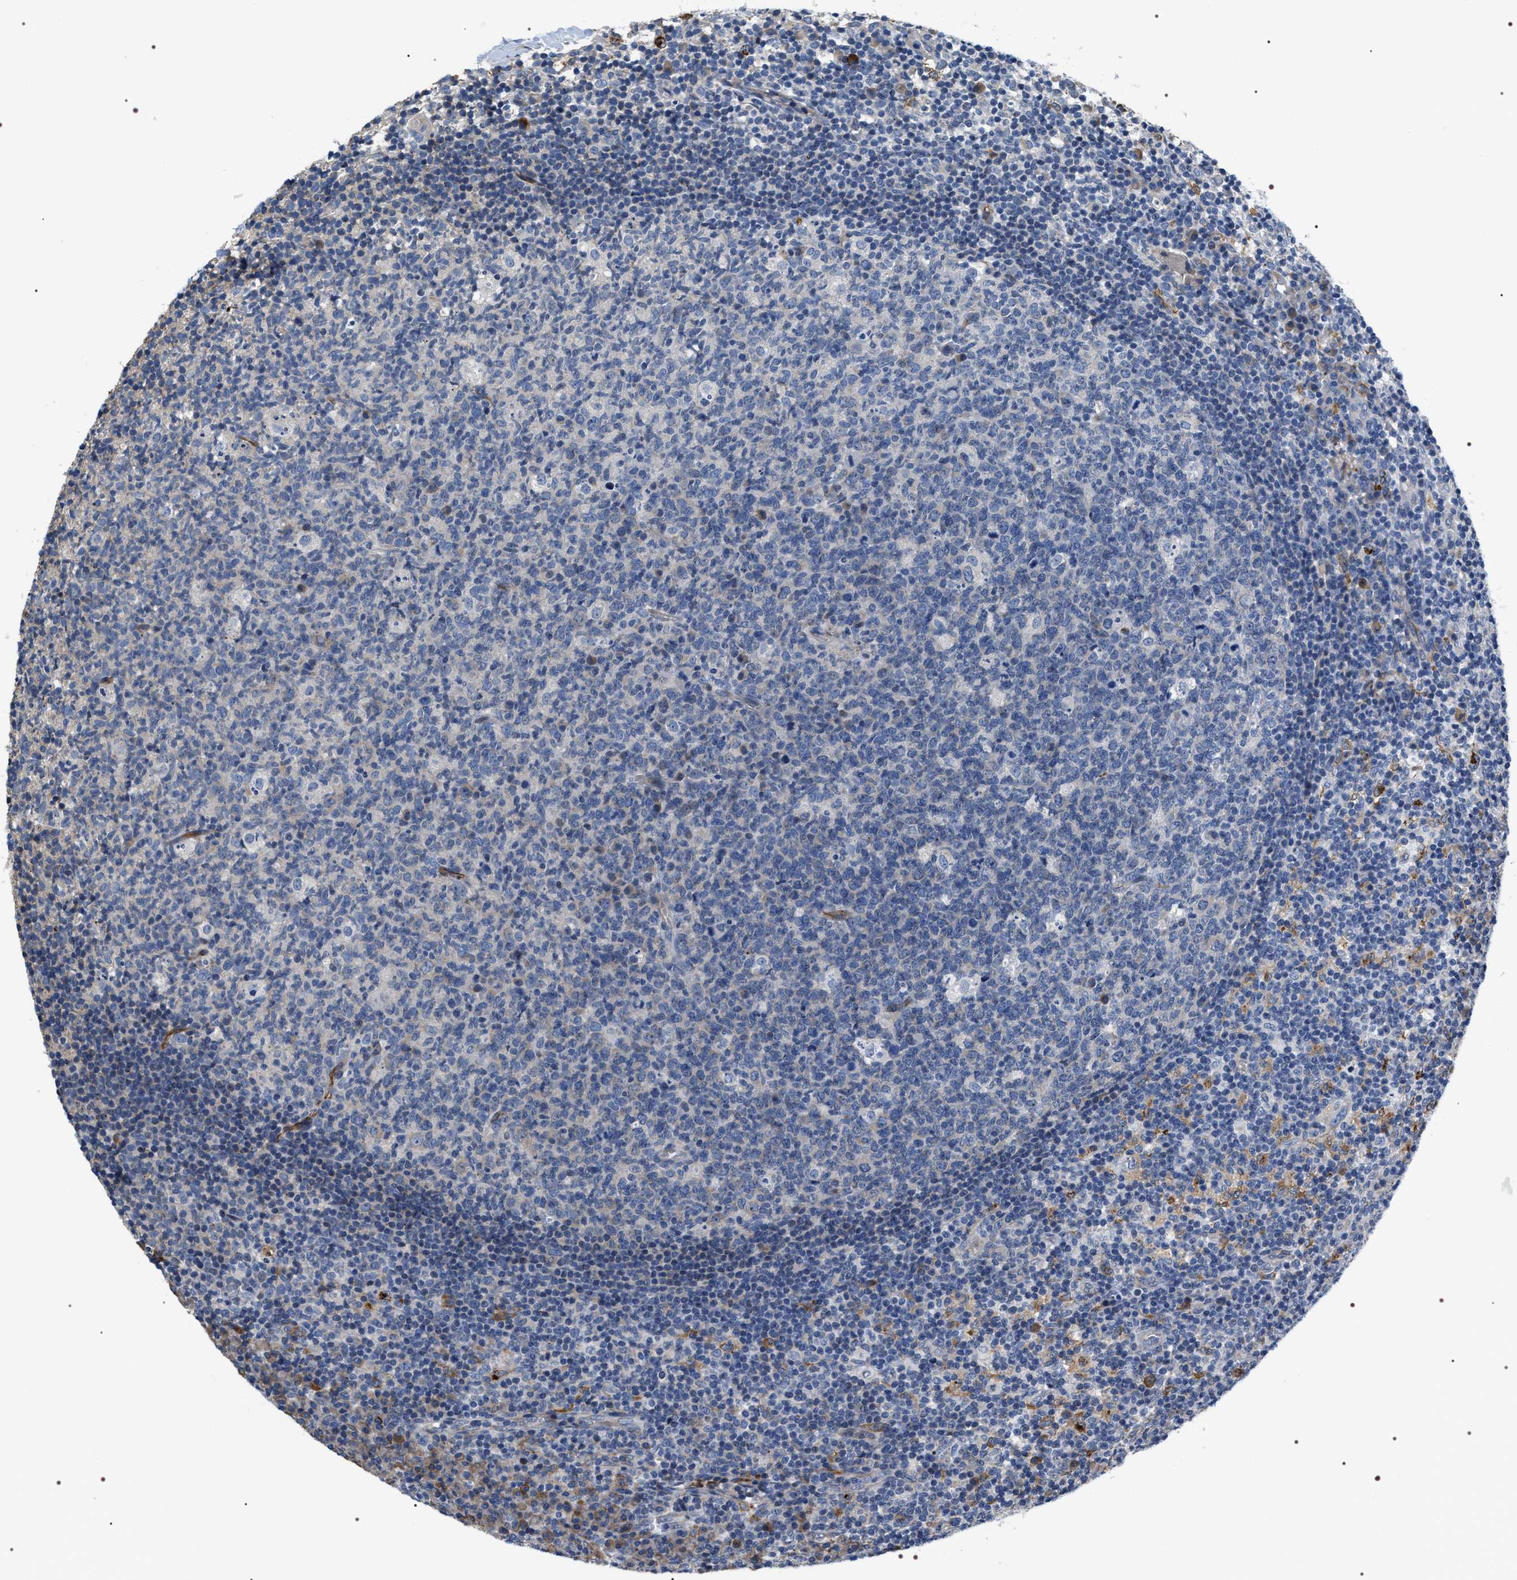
{"staining": {"intensity": "negative", "quantity": "none", "location": "none"}, "tissue": "lymph node", "cell_type": "Germinal center cells", "image_type": "normal", "snomed": [{"axis": "morphology", "description": "Normal tissue, NOS"}, {"axis": "morphology", "description": "Inflammation, NOS"}, {"axis": "topography", "description": "Lymph node"}], "caption": "Image shows no protein staining in germinal center cells of benign lymph node.", "gene": "PKD1L1", "patient": {"sex": "male", "age": 55}}